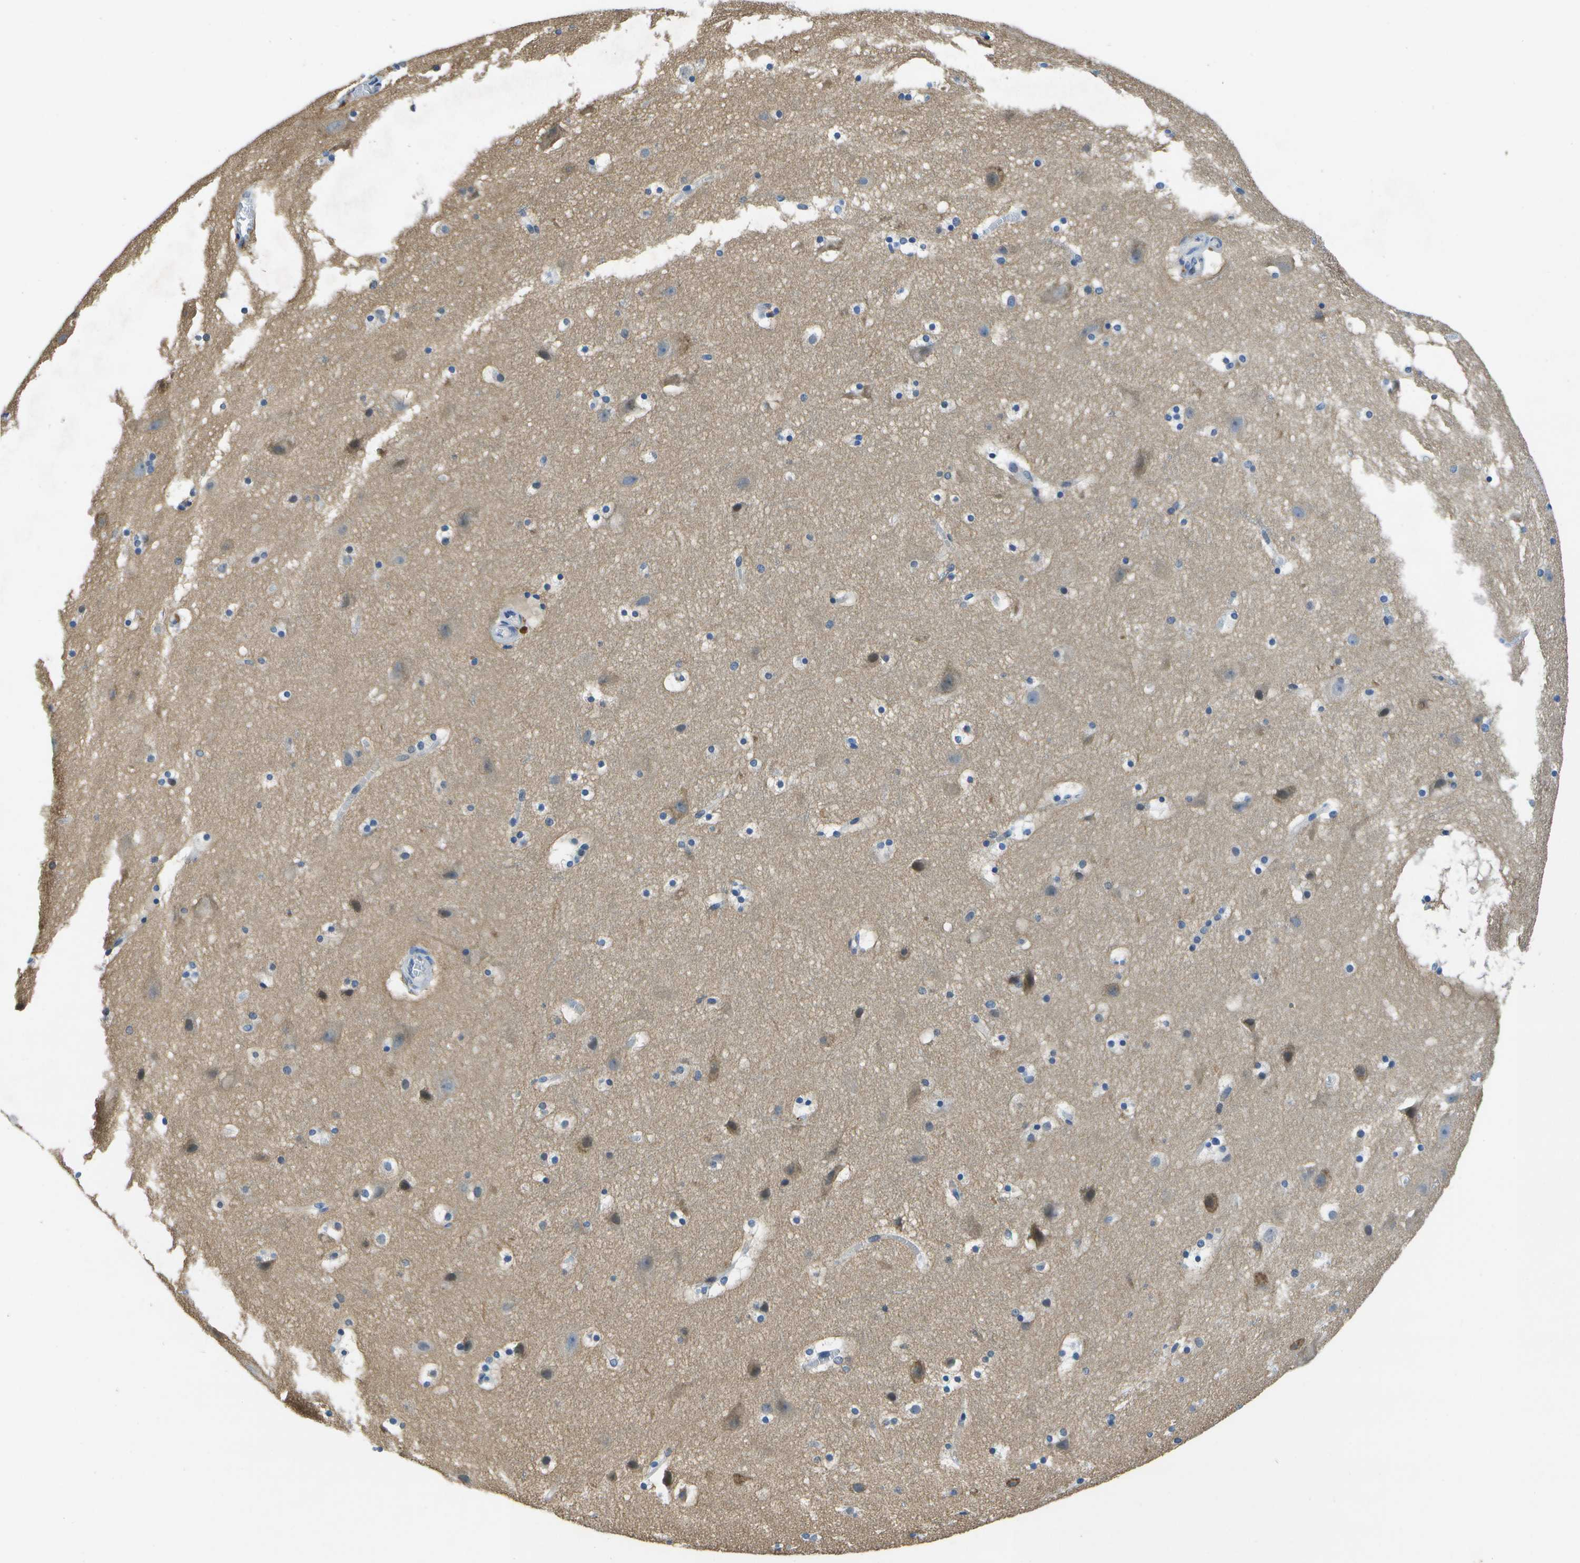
{"staining": {"intensity": "negative", "quantity": "none", "location": "none"}, "tissue": "cerebral cortex", "cell_type": "Endothelial cells", "image_type": "normal", "snomed": [{"axis": "morphology", "description": "Normal tissue, NOS"}, {"axis": "topography", "description": "Cerebral cortex"}], "caption": "This is an immunohistochemistry micrograph of unremarkable cerebral cortex. There is no staining in endothelial cells.", "gene": "DSE", "patient": {"sex": "male", "age": 45}}